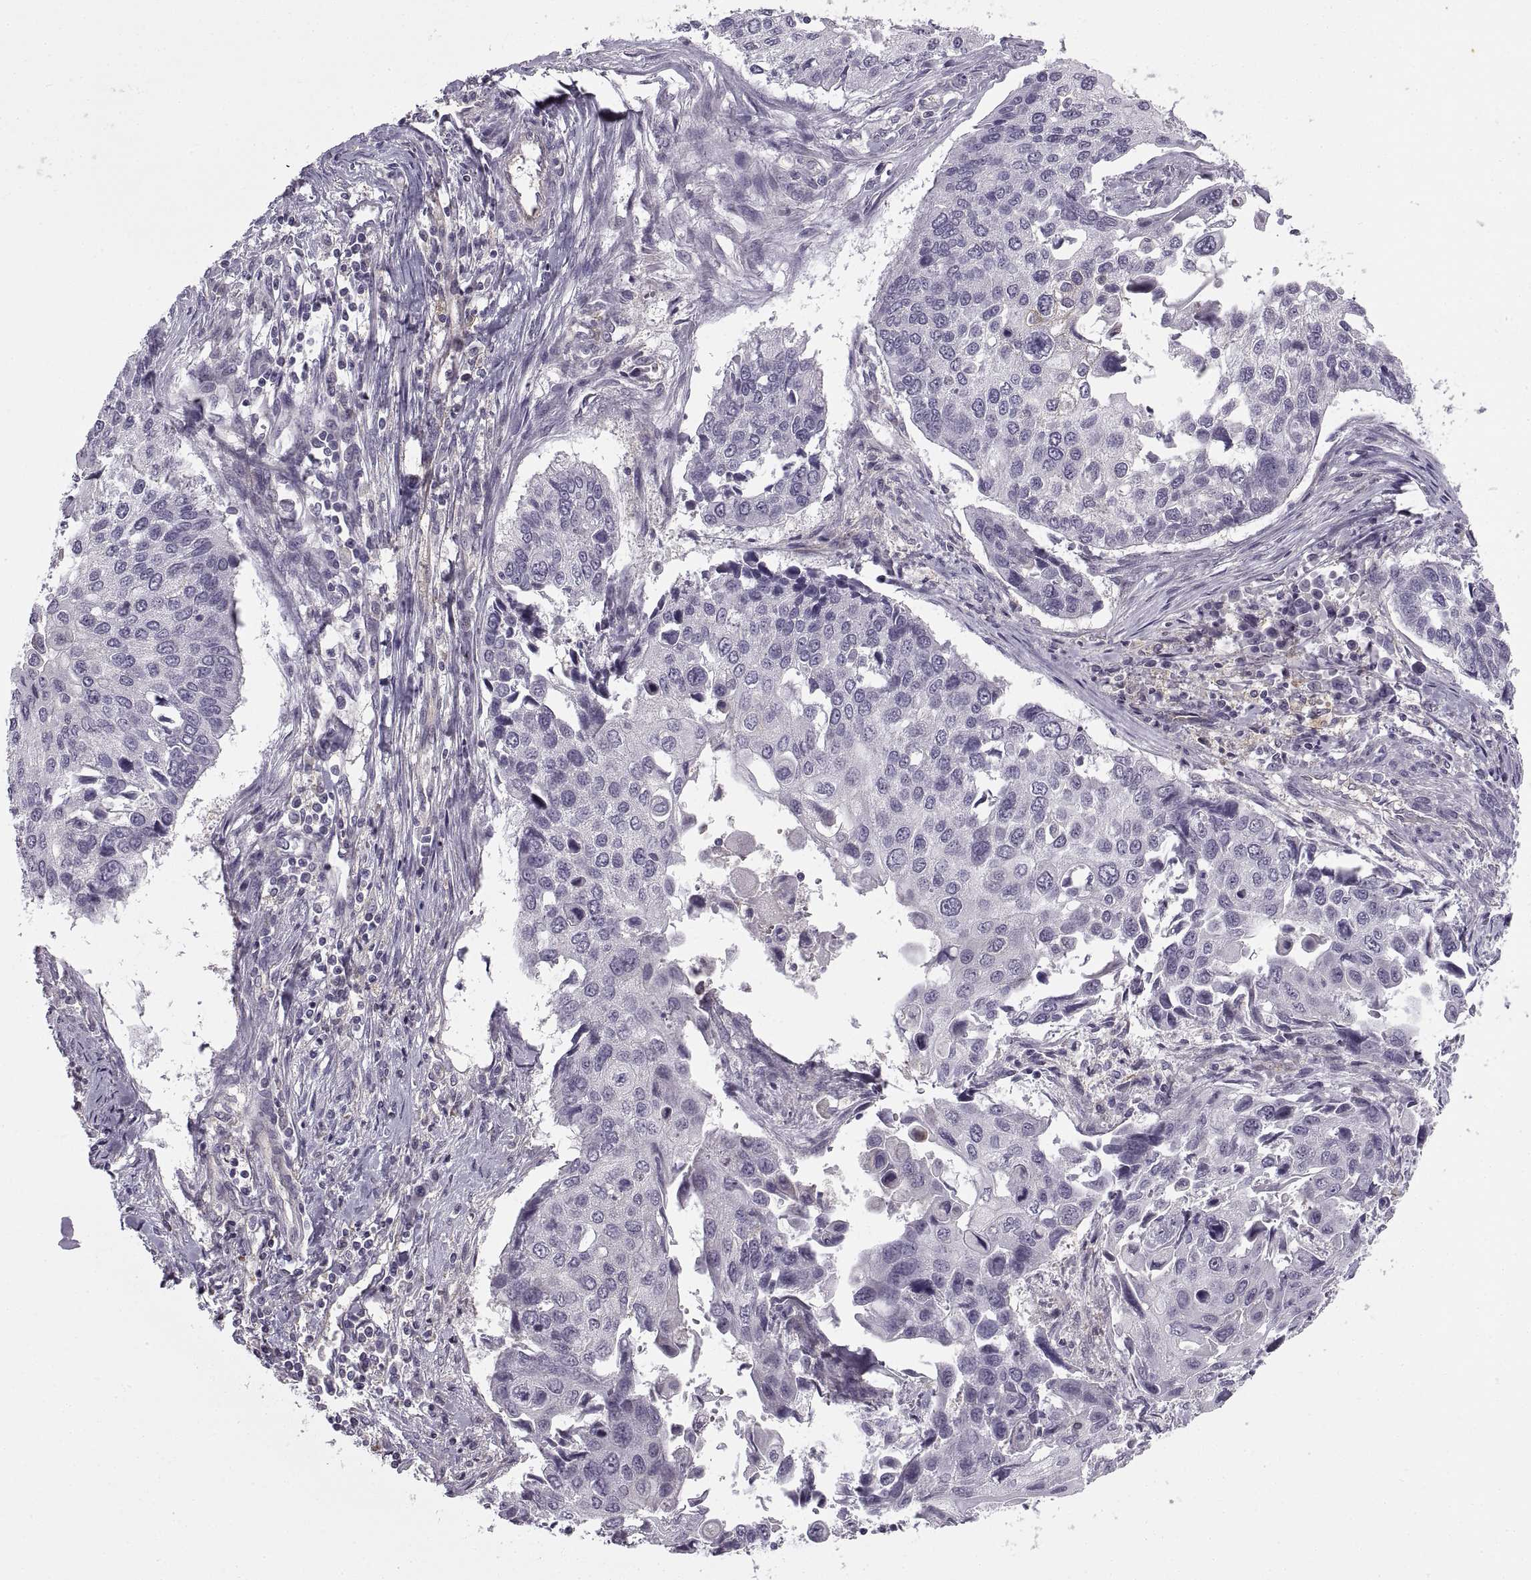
{"staining": {"intensity": "negative", "quantity": "none", "location": "none"}, "tissue": "lung cancer", "cell_type": "Tumor cells", "image_type": "cancer", "snomed": [{"axis": "morphology", "description": "Squamous cell carcinoma, NOS"}, {"axis": "morphology", "description": "Squamous cell carcinoma, metastatic, NOS"}, {"axis": "topography", "description": "Lung"}], "caption": "This is an immunohistochemistry image of lung cancer (squamous cell carcinoma). There is no expression in tumor cells.", "gene": "RALB", "patient": {"sex": "male", "age": 63}}